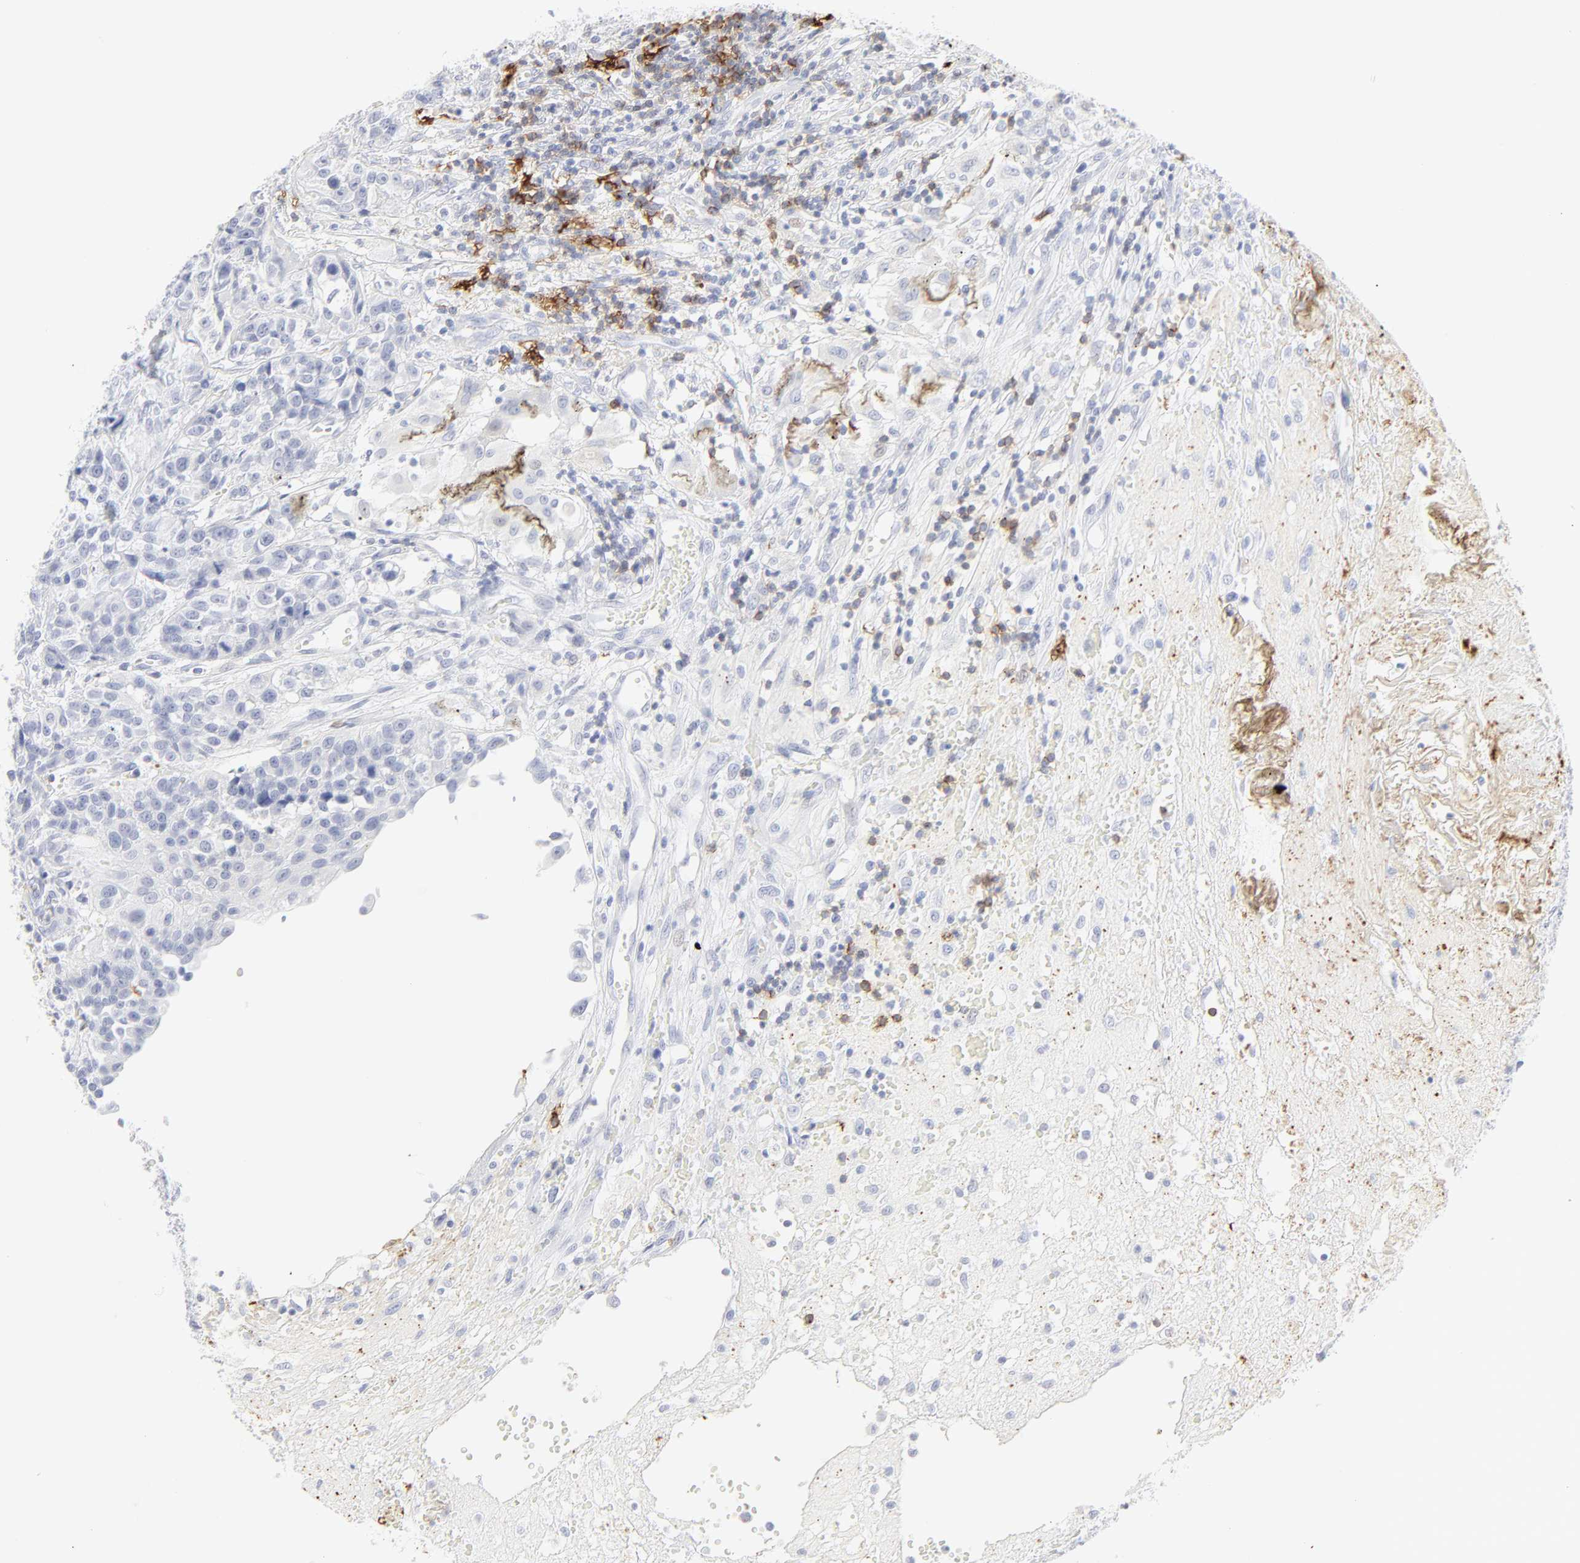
{"staining": {"intensity": "negative", "quantity": "none", "location": "none"}, "tissue": "urothelial cancer", "cell_type": "Tumor cells", "image_type": "cancer", "snomed": [{"axis": "morphology", "description": "Urothelial carcinoma, High grade"}, {"axis": "topography", "description": "Urinary bladder"}], "caption": "An image of high-grade urothelial carcinoma stained for a protein shows no brown staining in tumor cells.", "gene": "CCR7", "patient": {"sex": "female", "age": 81}}